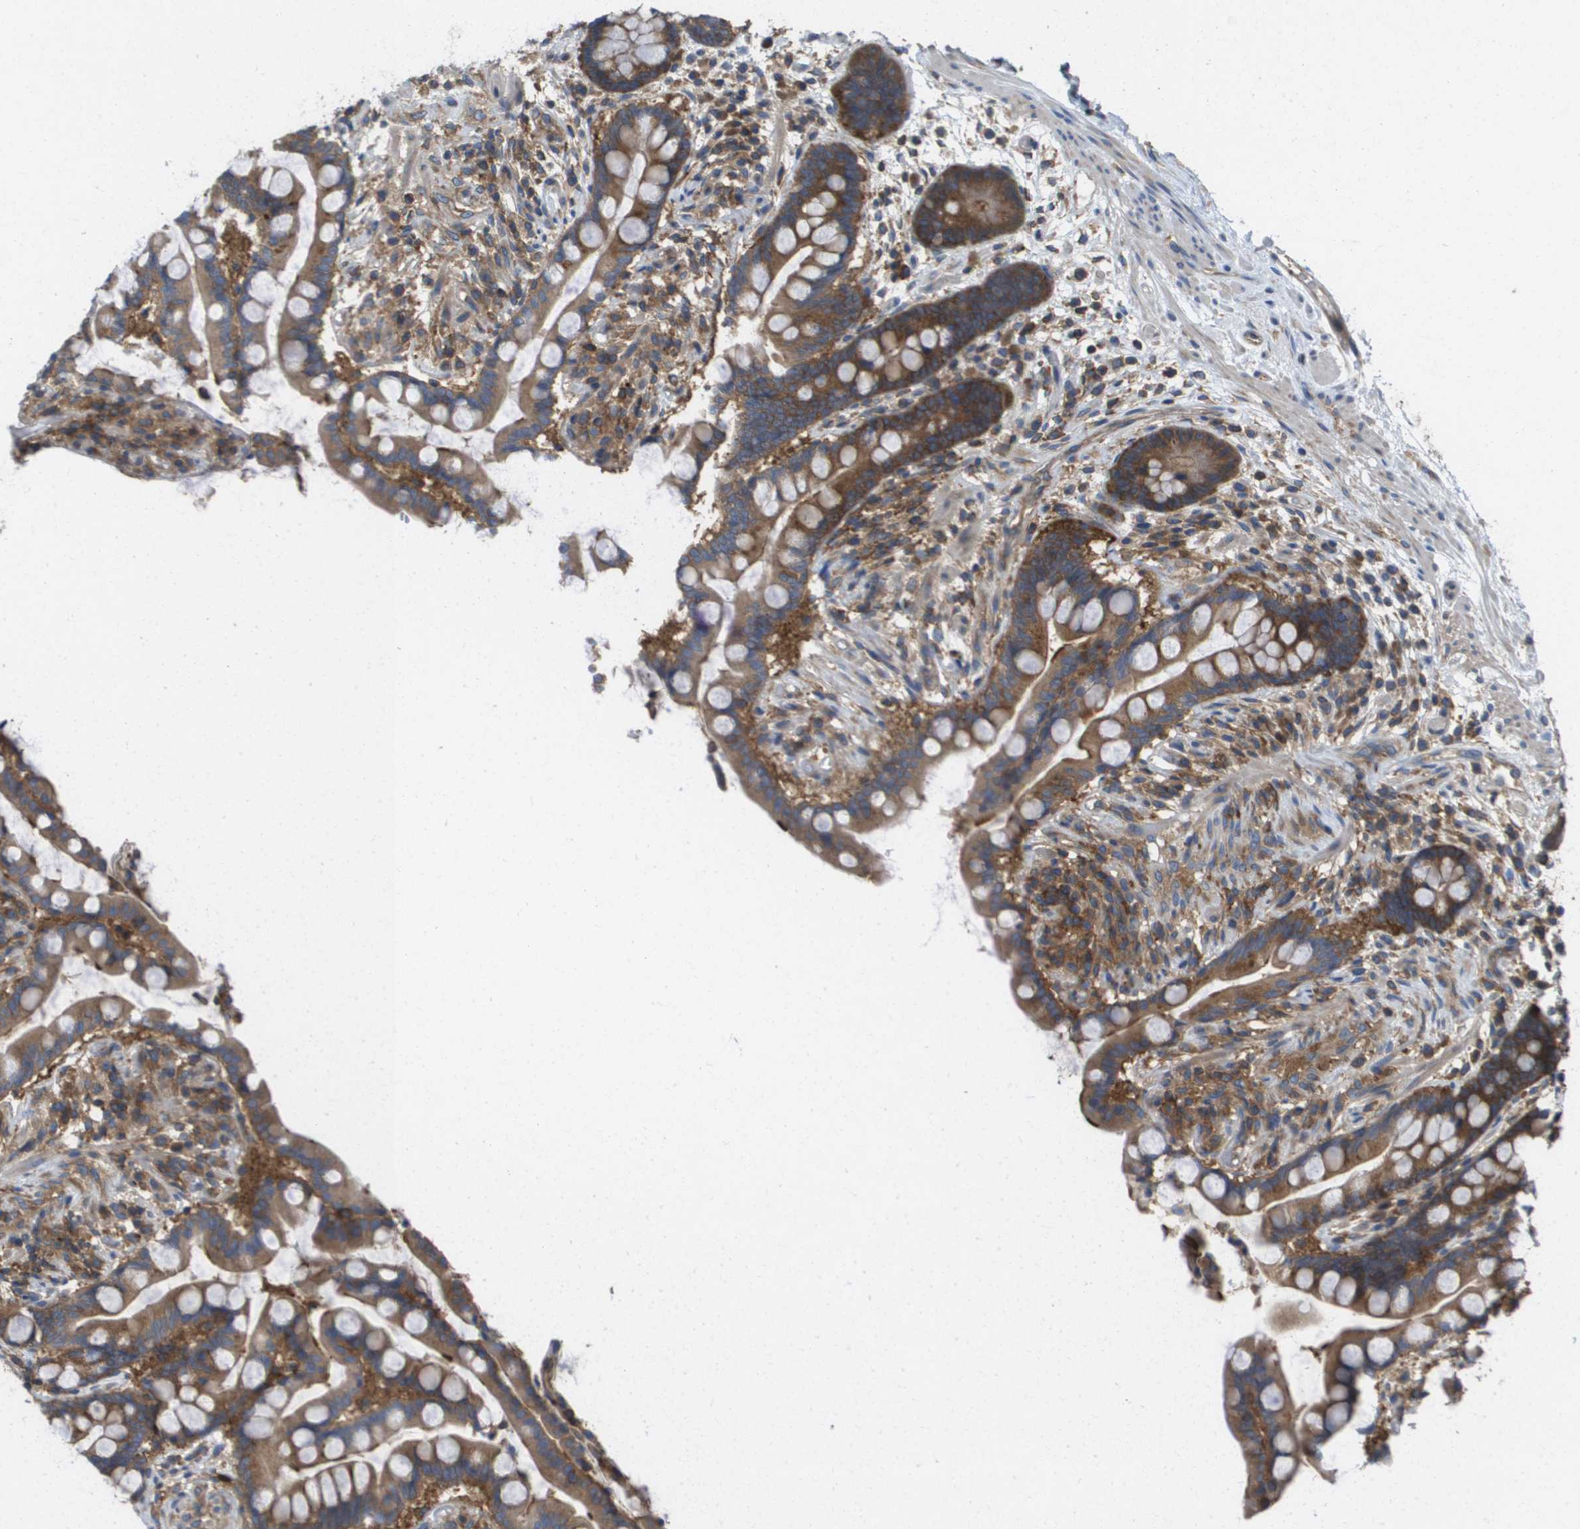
{"staining": {"intensity": "weak", "quantity": "<25%", "location": "cytoplasmic/membranous"}, "tissue": "colon", "cell_type": "Endothelial cells", "image_type": "normal", "snomed": [{"axis": "morphology", "description": "Normal tissue, NOS"}, {"axis": "topography", "description": "Colon"}], "caption": "There is no significant expression in endothelial cells of colon. (Stains: DAB (3,3'-diaminobenzidine) immunohistochemistry (IHC) with hematoxylin counter stain, Microscopy: brightfield microscopy at high magnification).", "gene": "EIF4G2", "patient": {"sex": "male", "age": 73}}